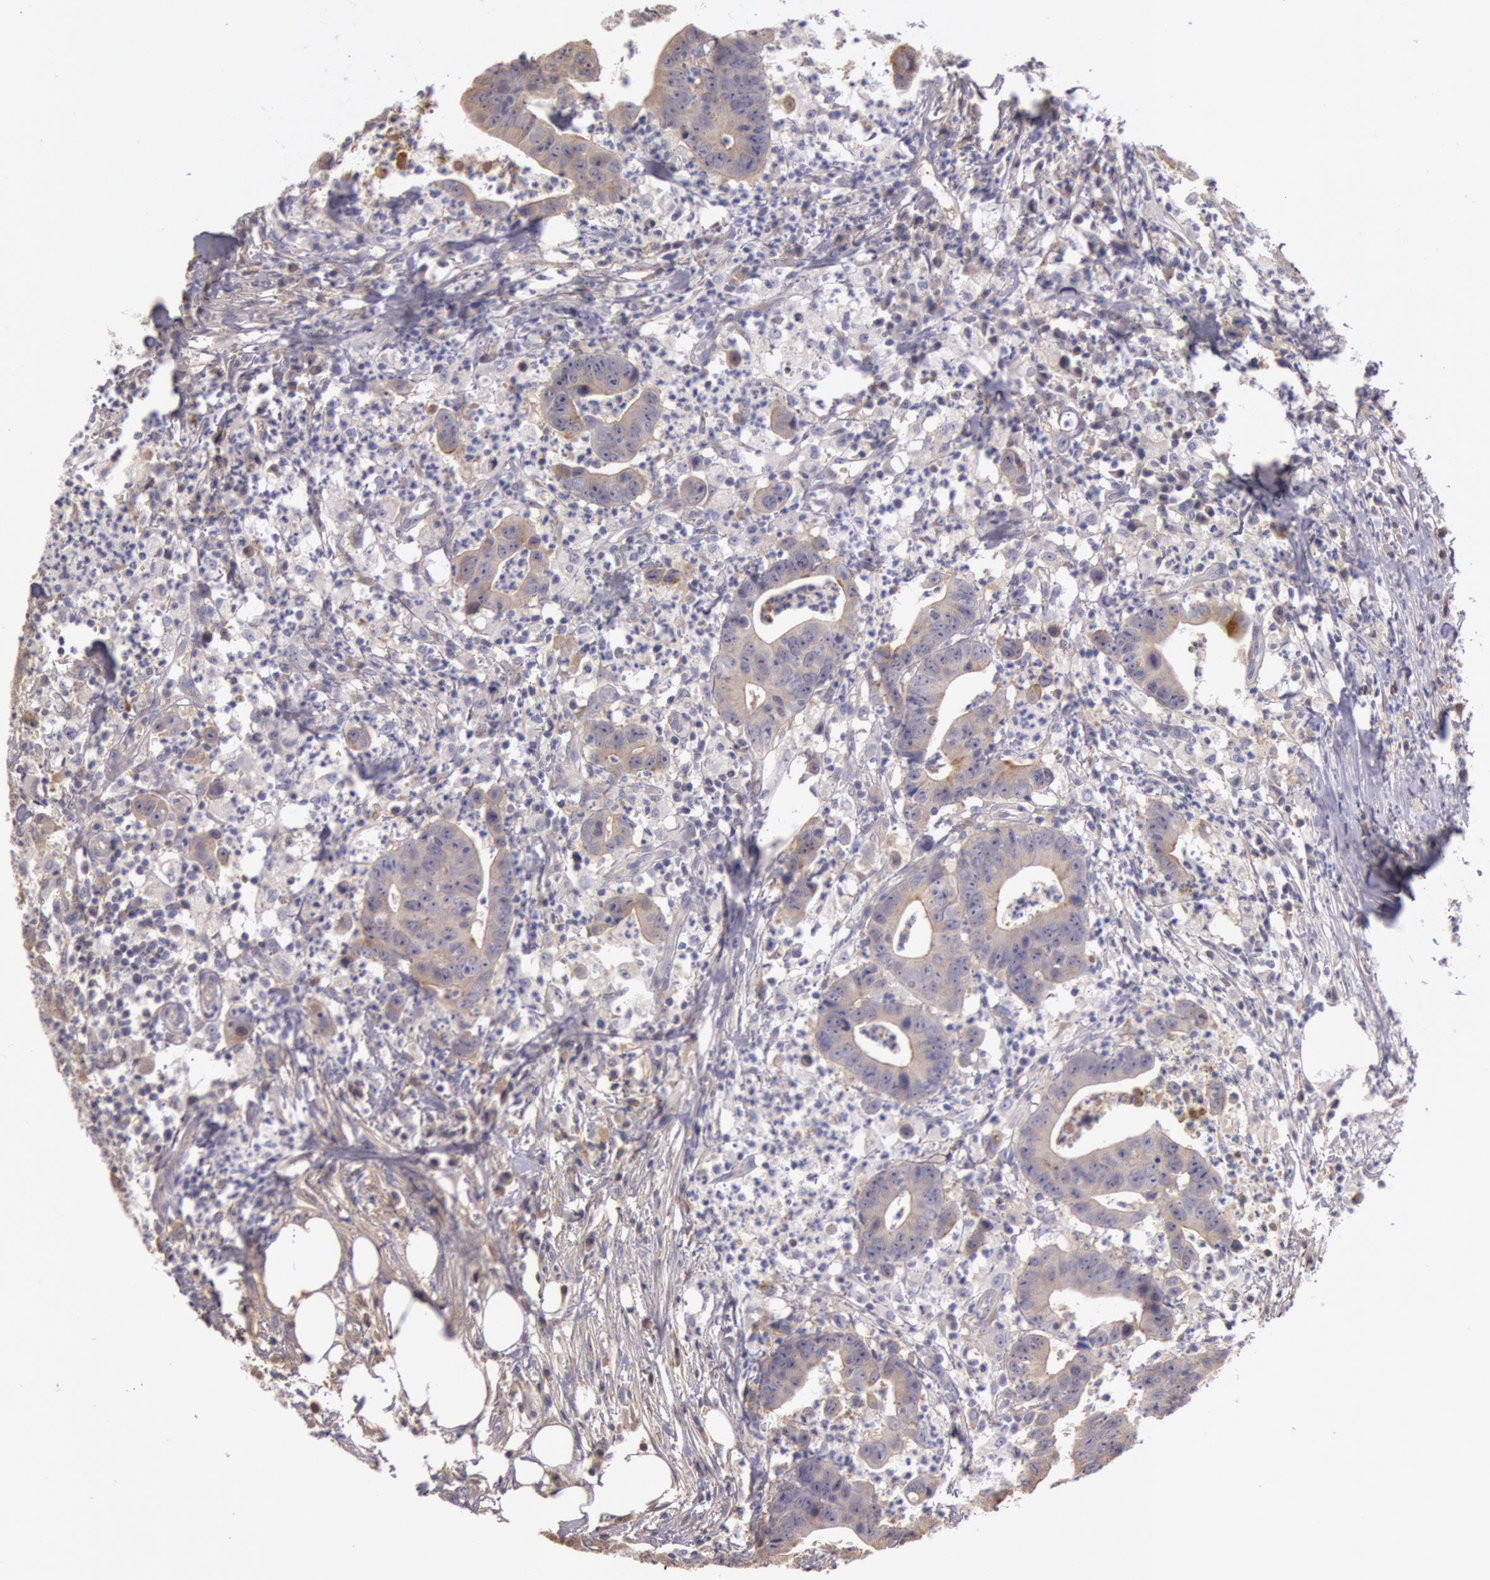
{"staining": {"intensity": "negative", "quantity": "none", "location": "none"}, "tissue": "colorectal cancer", "cell_type": "Tumor cells", "image_type": "cancer", "snomed": [{"axis": "morphology", "description": "Adenocarcinoma, NOS"}, {"axis": "topography", "description": "Colon"}], "caption": "This is an immunohistochemistry (IHC) image of human colorectal cancer. There is no staining in tumor cells.", "gene": "C1R", "patient": {"sex": "male", "age": 55}}